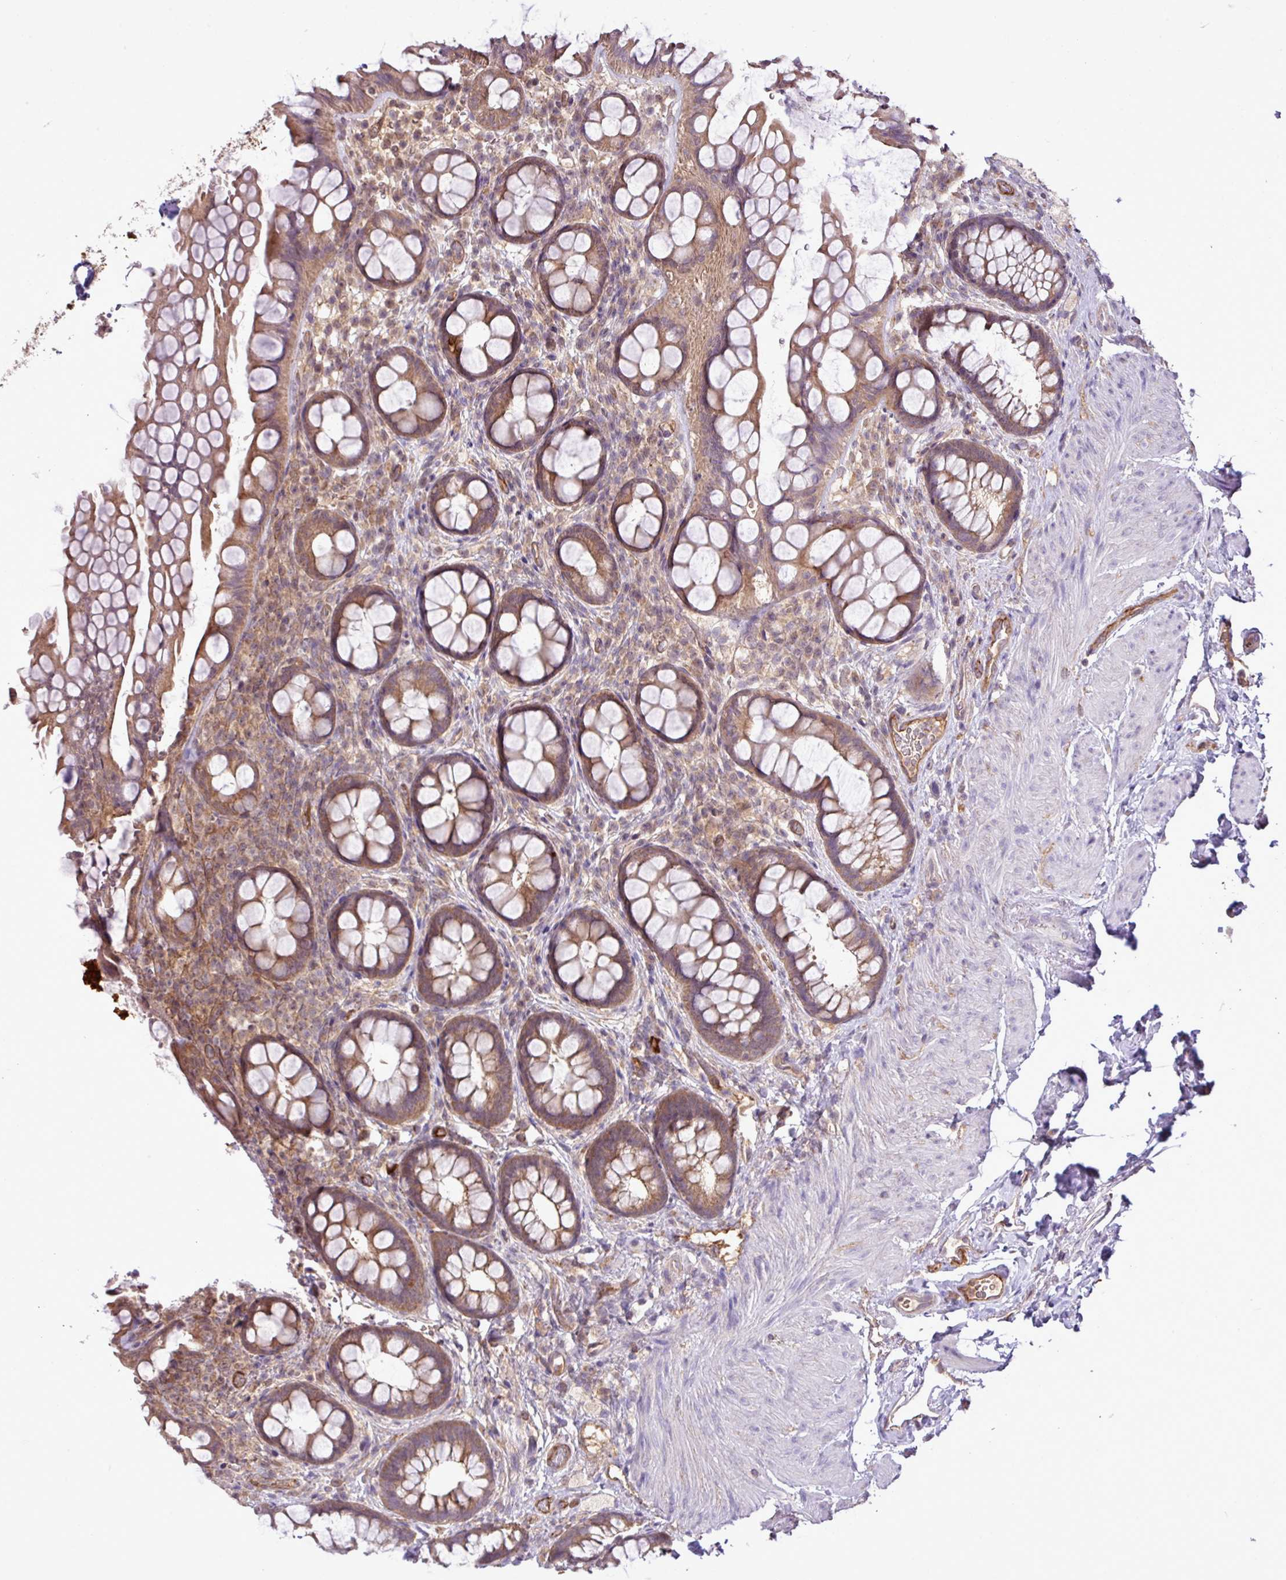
{"staining": {"intensity": "moderate", "quantity": ">75%", "location": "cytoplasmic/membranous"}, "tissue": "rectum", "cell_type": "Glandular cells", "image_type": "normal", "snomed": [{"axis": "morphology", "description": "Normal tissue, NOS"}, {"axis": "topography", "description": "Rectum"}, {"axis": "topography", "description": "Peripheral nerve tissue"}], "caption": "Immunohistochemical staining of unremarkable rectum exhibits medium levels of moderate cytoplasmic/membranous staining in about >75% of glandular cells. (DAB (3,3'-diaminobenzidine) IHC with brightfield microscopy, high magnification).", "gene": "XIAP", "patient": {"sex": "female", "age": 69}}